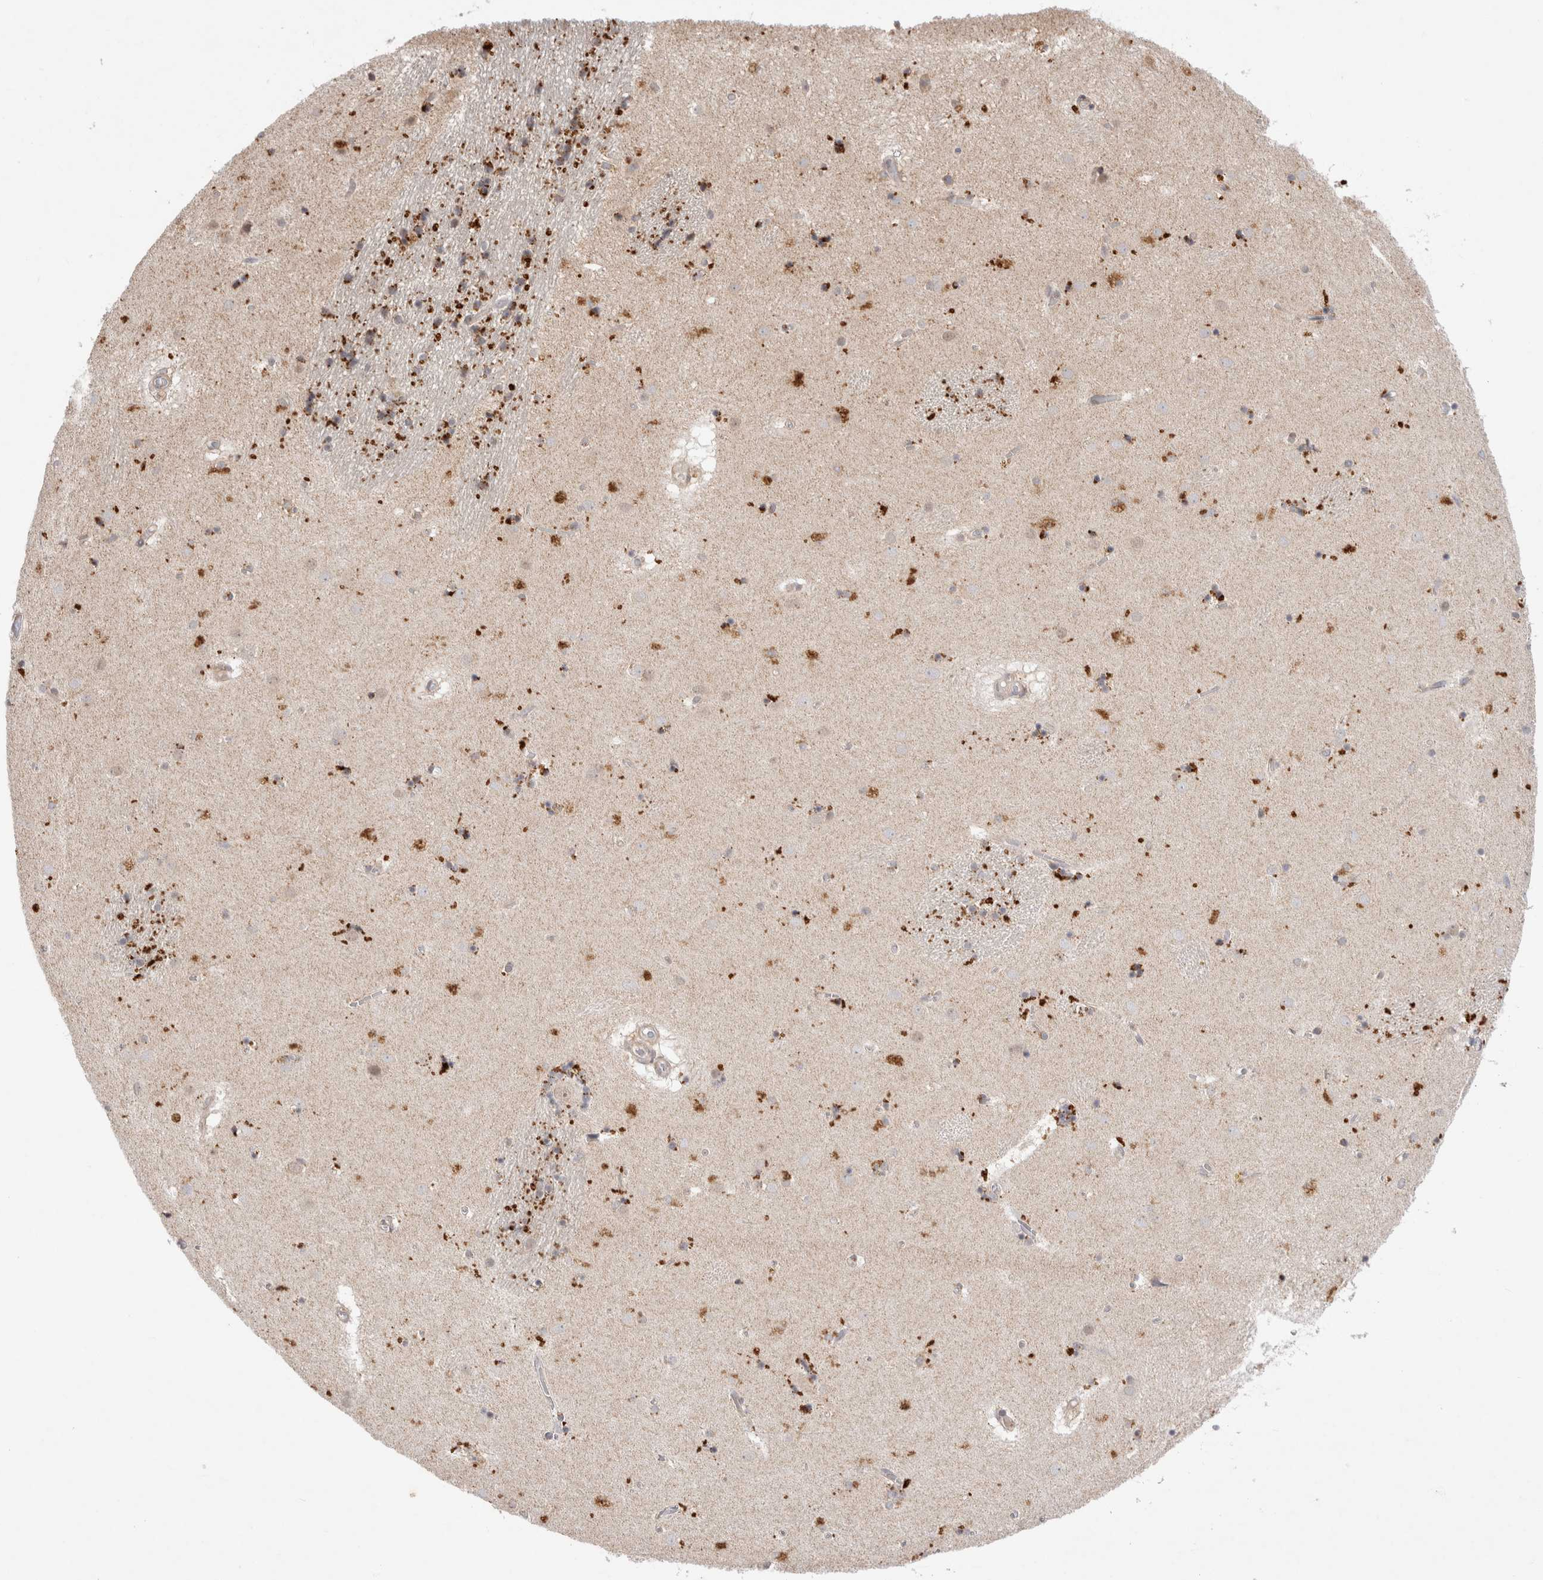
{"staining": {"intensity": "strong", "quantity": "25%-75%", "location": "cytoplasmic/membranous"}, "tissue": "caudate", "cell_type": "Glial cells", "image_type": "normal", "snomed": [{"axis": "morphology", "description": "Normal tissue, NOS"}, {"axis": "topography", "description": "Lateral ventricle wall"}], "caption": "Caudate stained for a protein reveals strong cytoplasmic/membranous positivity in glial cells. (DAB (3,3'-diaminobenzidine) IHC, brown staining for protein, blue staining for nuclei).", "gene": "NPC1", "patient": {"sex": "male", "age": 70}}